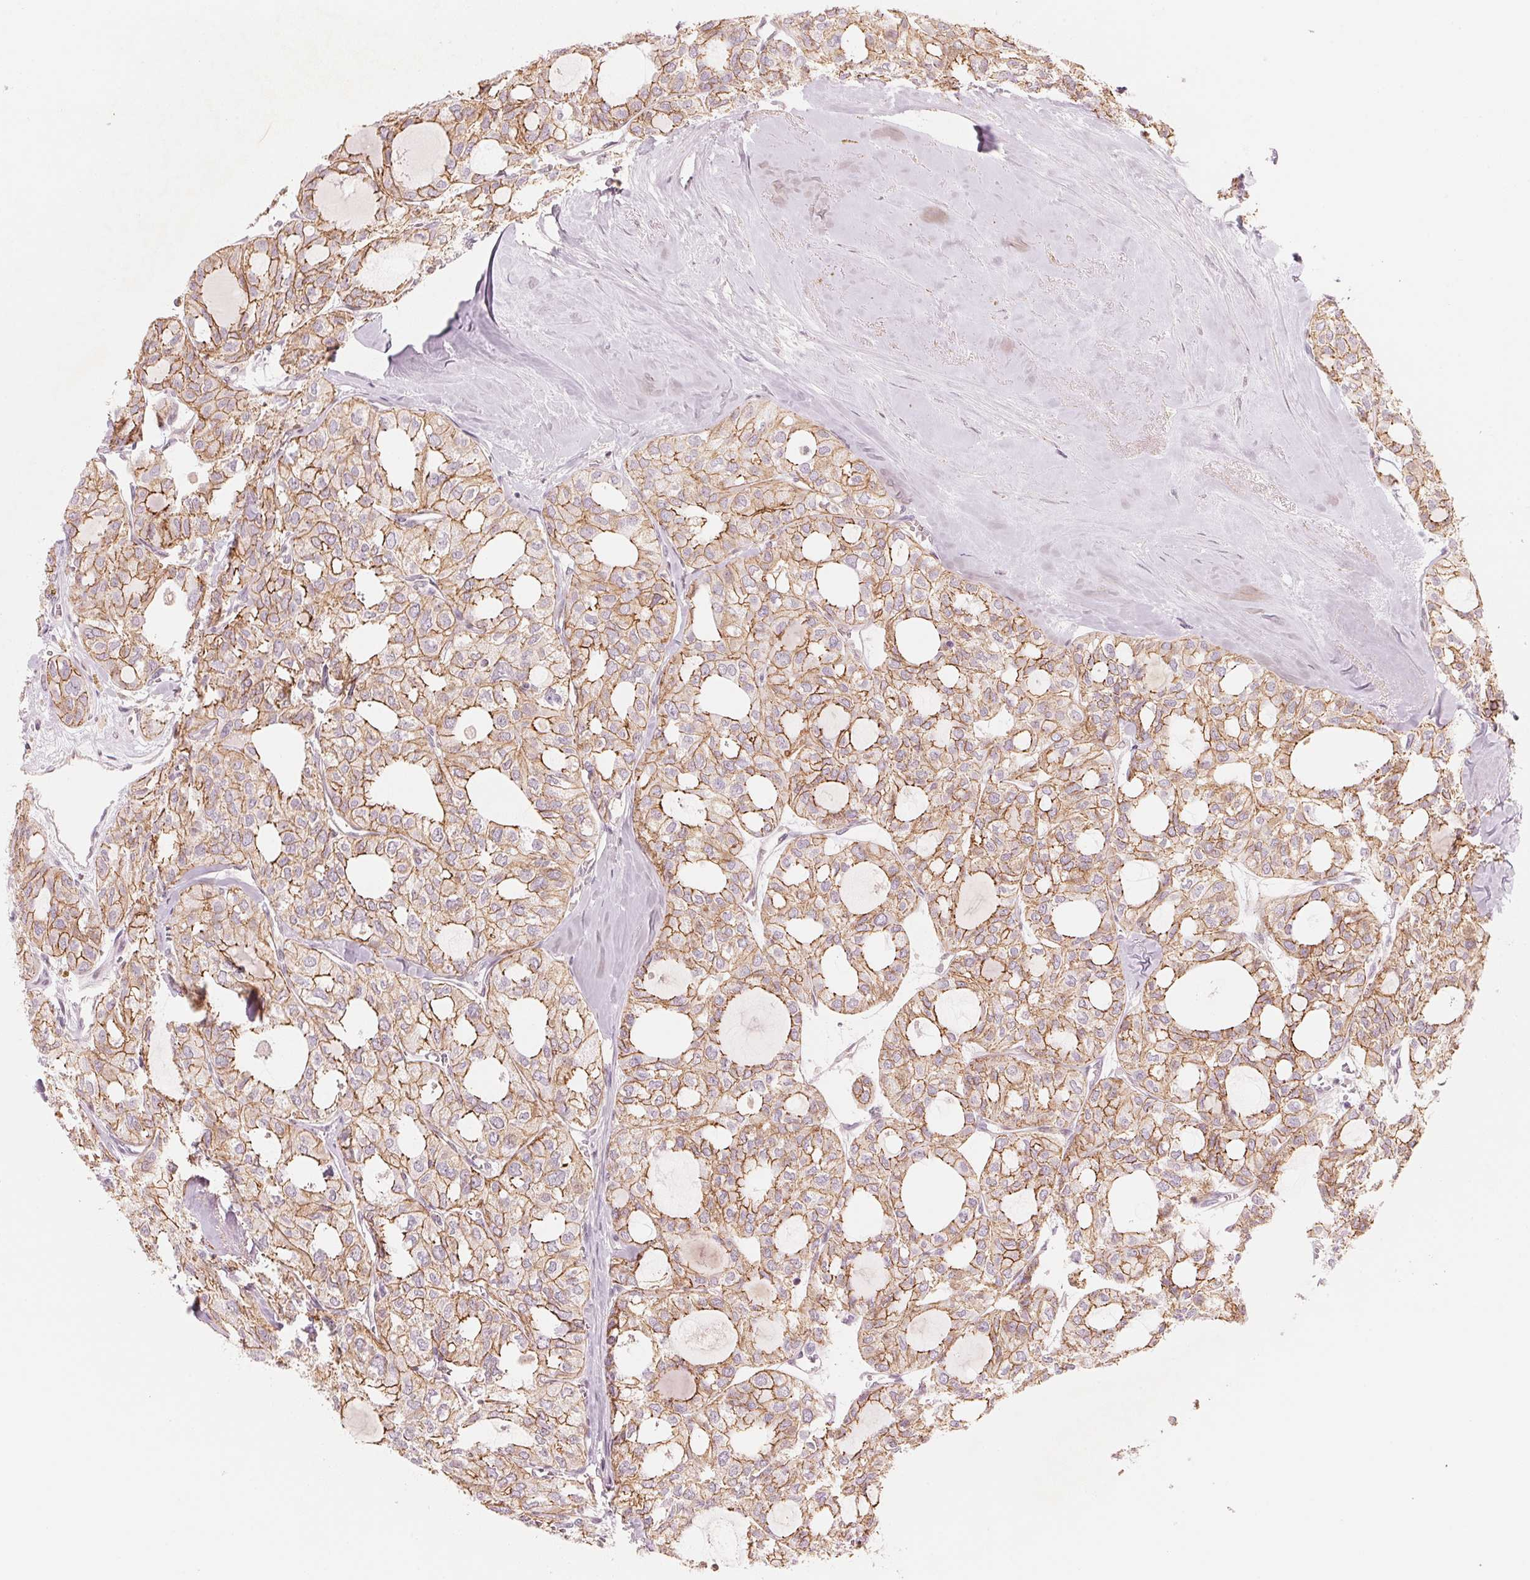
{"staining": {"intensity": "moderate", "quantity": "25%-75%", "location": "cytoplasmic/membranous"}, "tissue": "thyroid cancer", "cell_type": "Tumor cells", "image_type": "cancer", "snomed": [{"axis": "morphology", "description": "Follicular adenoma carcinoma, NOS"}, {"axis": "topography", "description": "Thyroid gland"}], "caption": "High-magnification brightfield microscopy of thyroid cancer stained with DAB (3,3'-diaminobenzidine) (brown) and counterstained with hematoxylin (blue). tumor cells exhibit moderate cytoplasmic/membranous expression is present in approximately25%-75% of cells. The protein is shown in brown color, while the nuclei are stained blue.", "gene": "SLC17A4", "patient": {"sex": "male", "age": 75}}